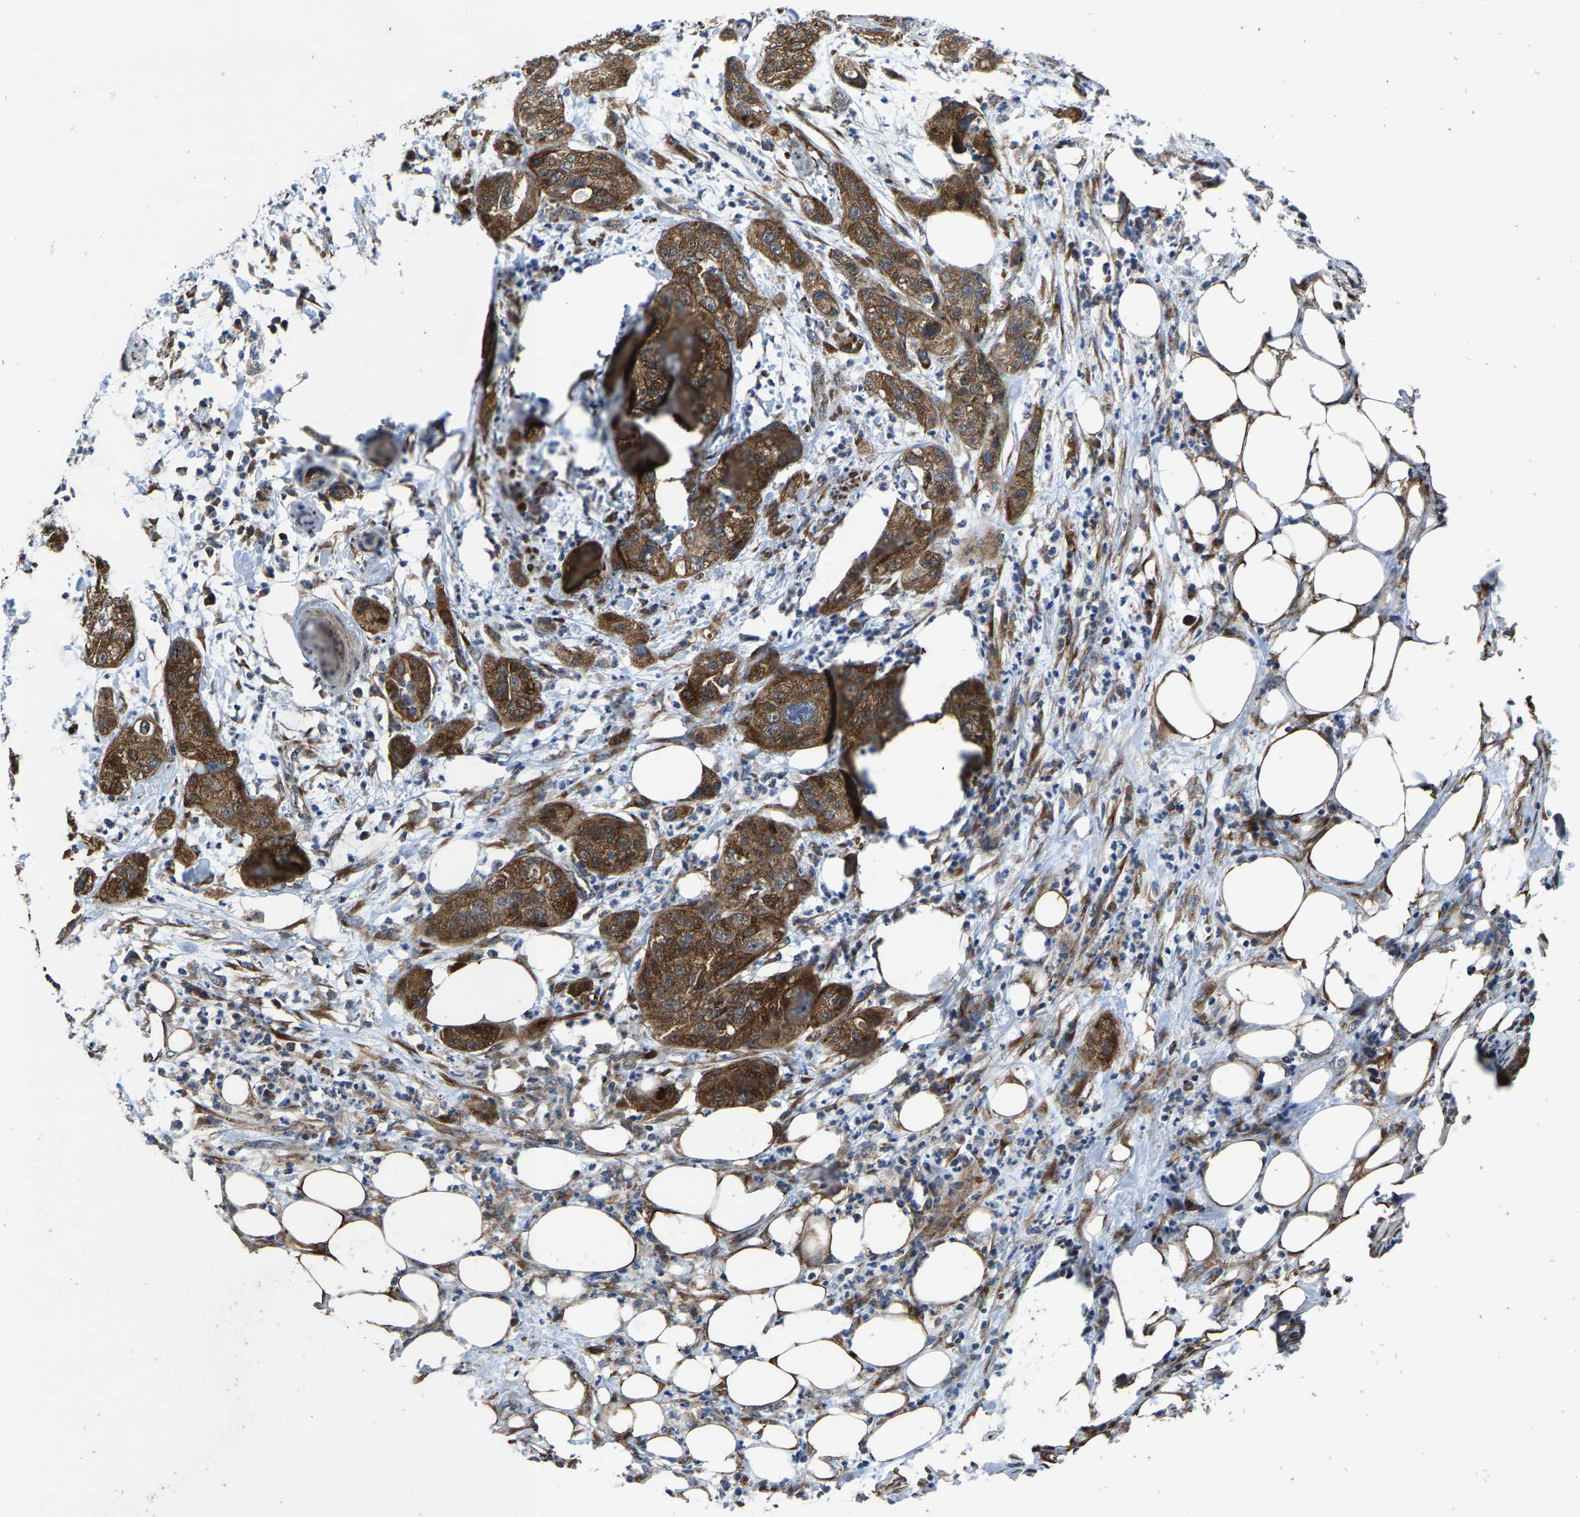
{"staining": {"intensity": "strong", "quantity": ">75%", "location": "cytoplasmic/membranous"}, "tissue": "pancreatic cancer", "cell_type": "Tumor cells", "image_type": "cancer", "snomed": [{"axis": "morphology", "description": "Adenocarcinoma, NOS"}, {"axis": "topography", "description": "Pancreas"}], "caption": "Protein expression analysis of human pancreatic adenocarcinoma reveals strong cytoplasmic/membranous expression in approximately >75% of tumor cells. Using DAB (brown) and hematoxylin (blue) stains, captured at high magnification using brightfield microscopy.", "gene": "PDP1", "patient": {"sex": "female", "age": 78}}